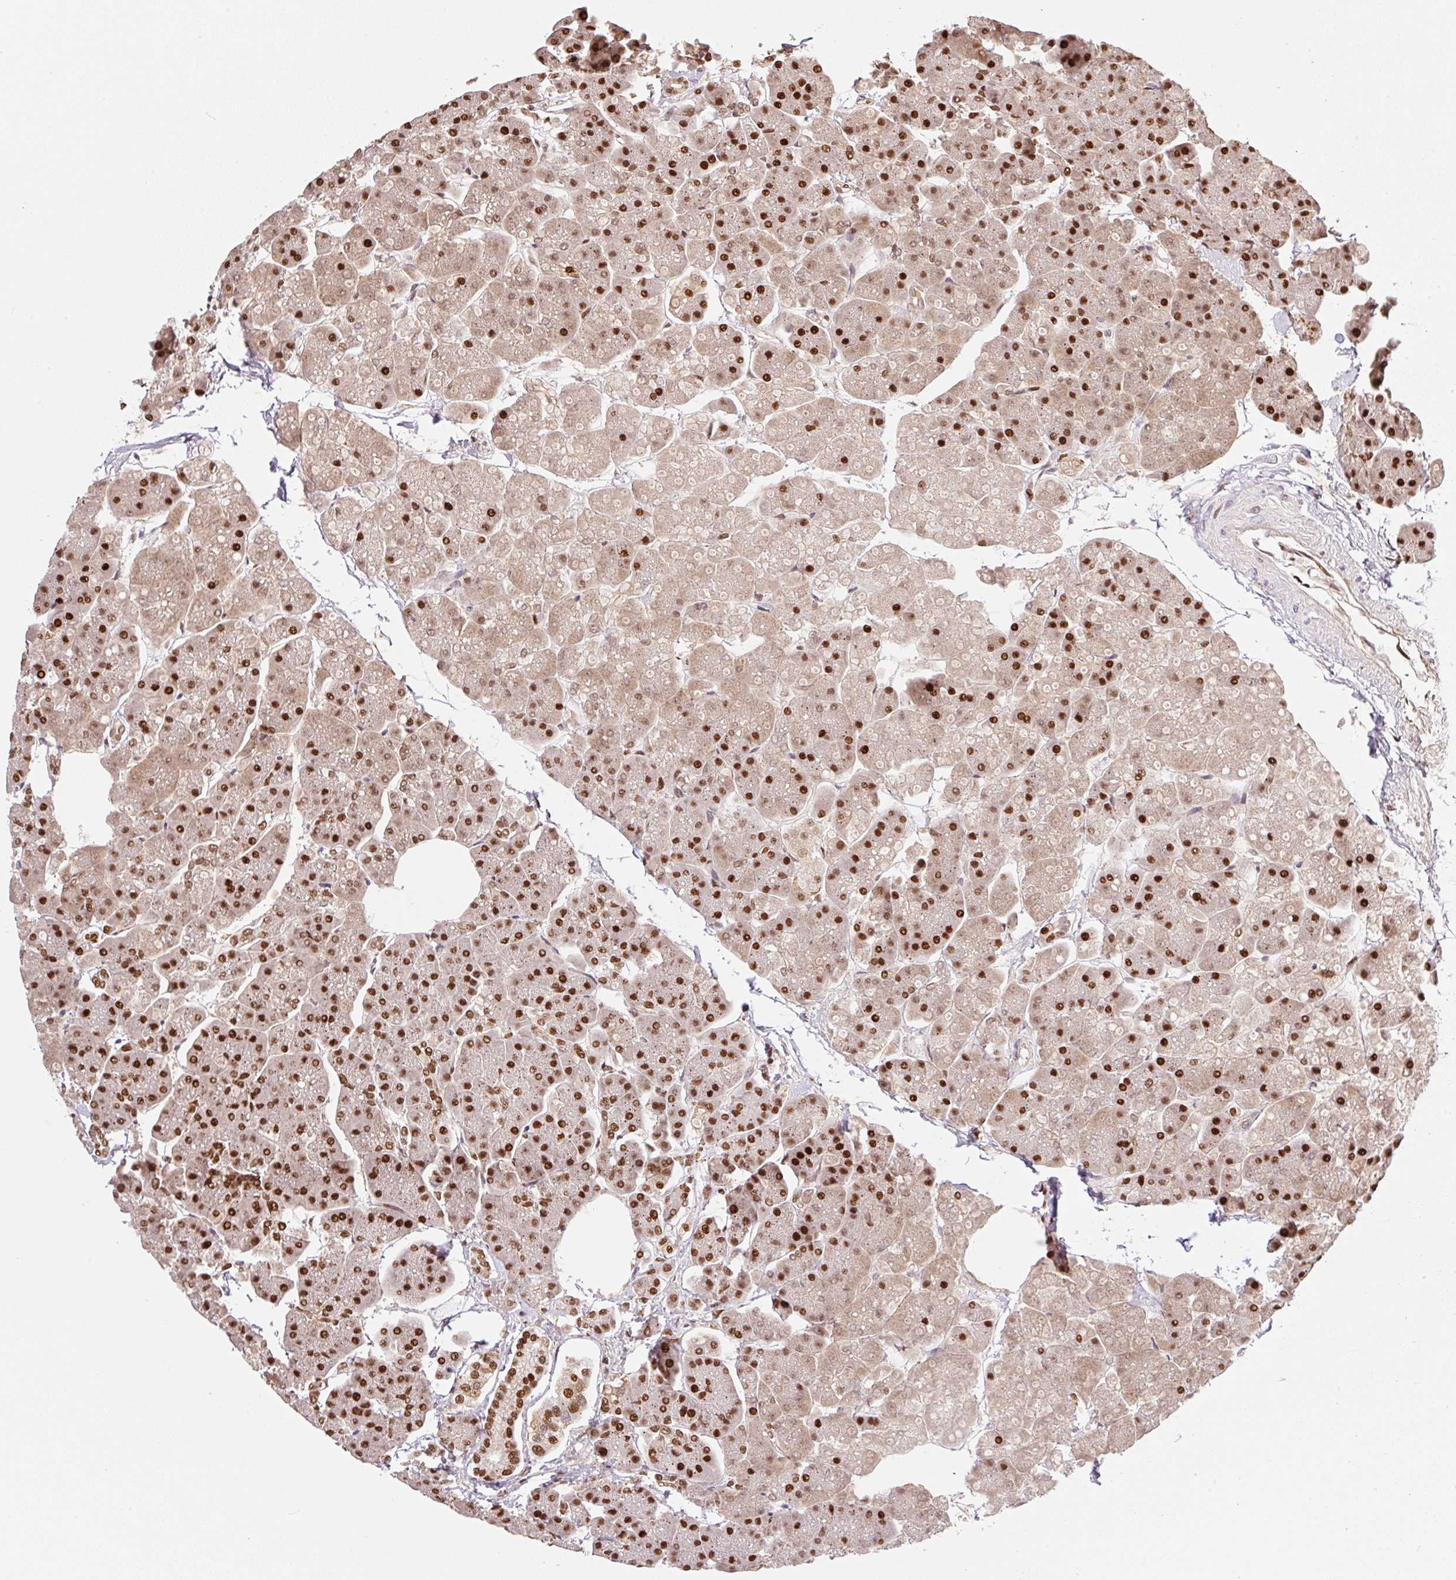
{"staining": {"intensity": "strong", "quantity": ">75%", "location": "nuclear"}, "tissue": "pancreas", "cell_type": "Exocrine glandular cells", "image_type": "normal", "snomed": [{"axis": "morphology", "description": "Normal tissue, NOS"}, {"axis": "topography", "description": "Pancreas"}, {"axis": "topography", "description": "Peripheral nerve tissue"}], "caption": "Normal pancreas demonstrates strong nuclear staining in approximately >75% of exocrine glandular cells, visualized by immunohistochemistry. (Brightfield microscopy of DAB IHC at high magnification).", "gene": "GPR139", "patient": {"sex": "male", "age": 54}}